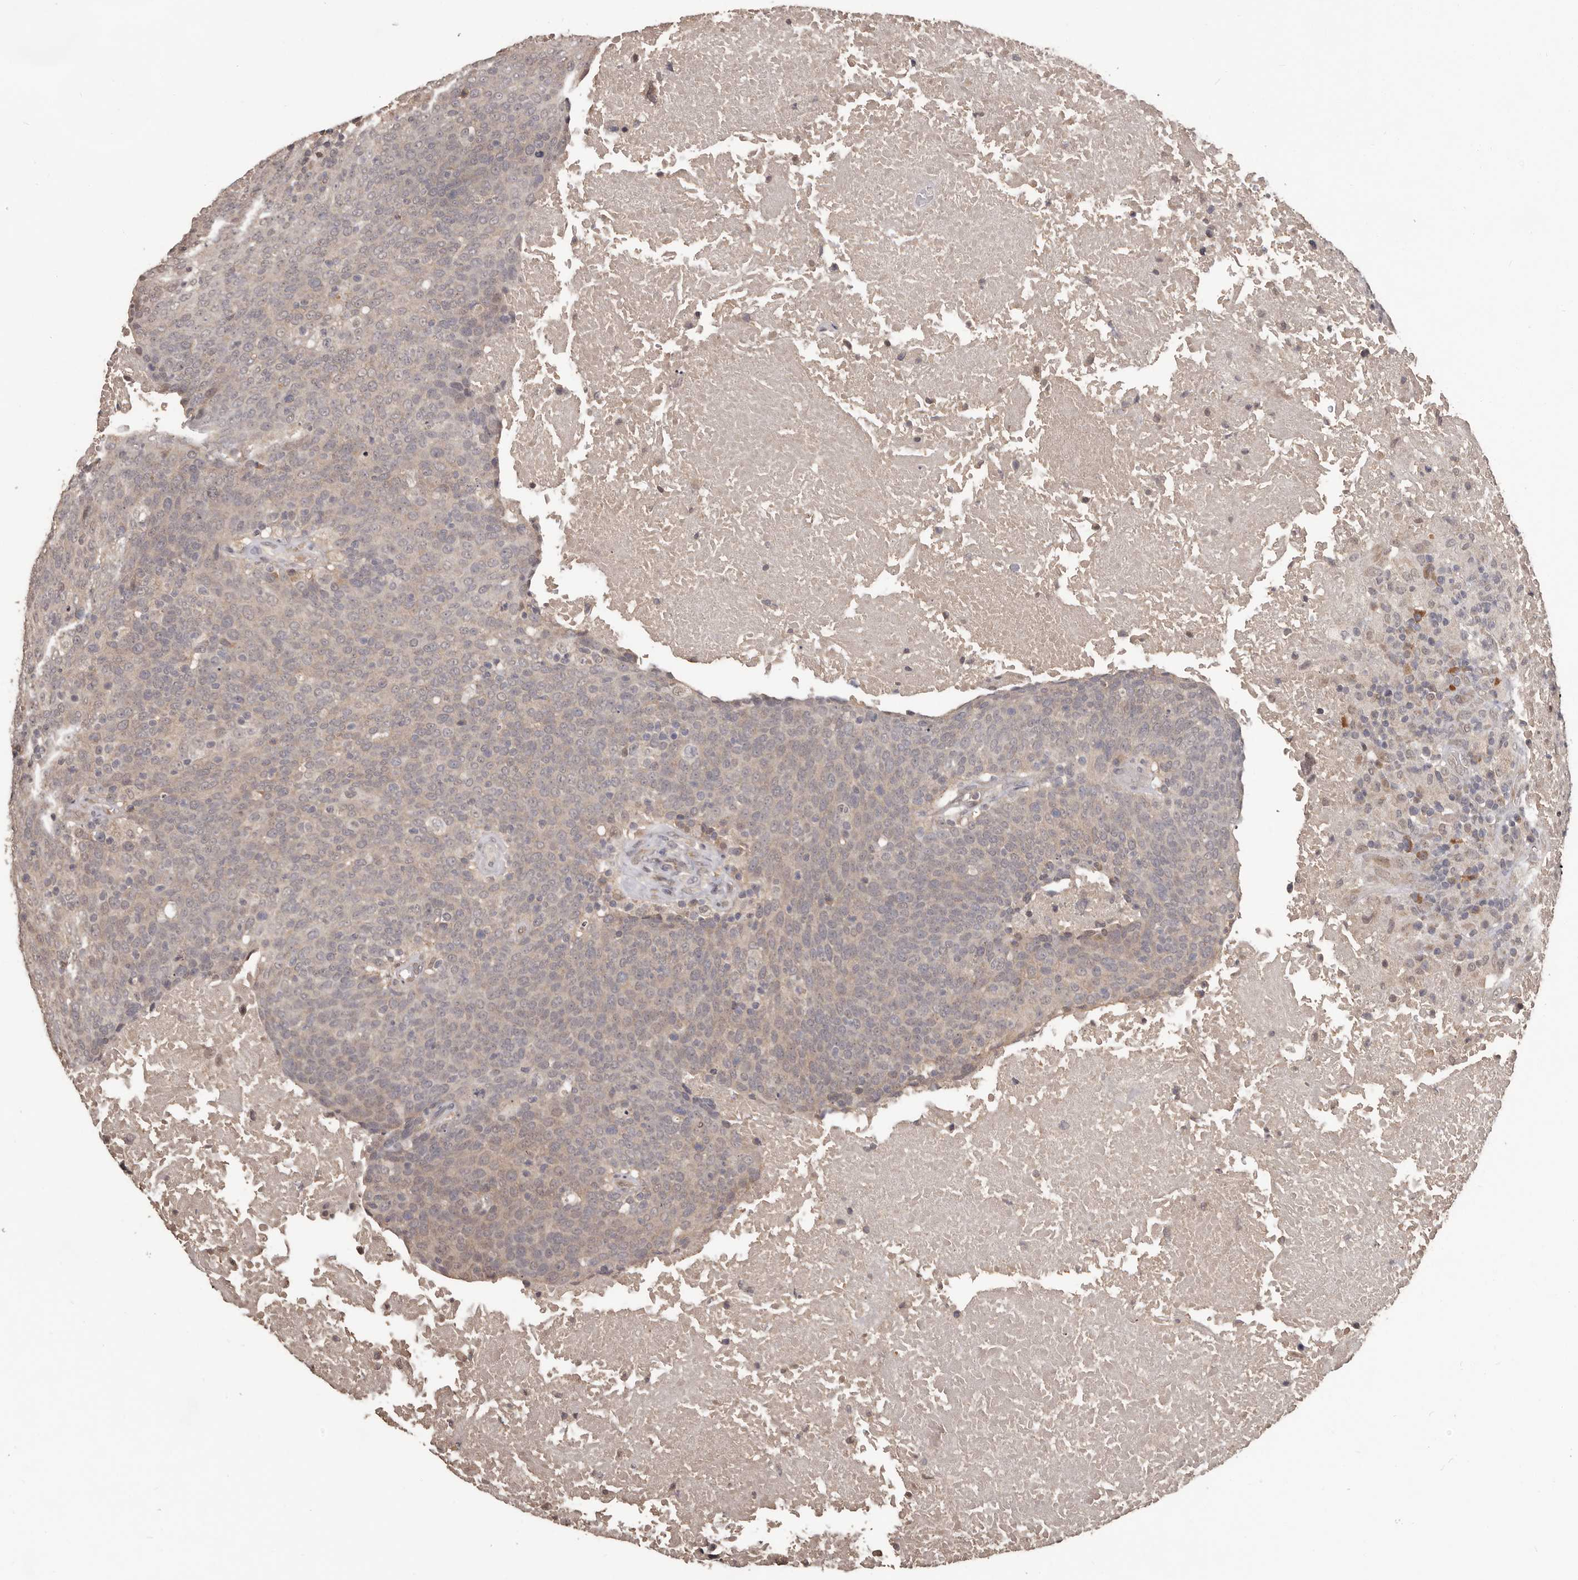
{"staining": {"intensity": "weak", "quantity": "25%-75%", "location": "cytoplasmic/membranous"}, "tissue": "head and neck cancer", "cell_type": "Tumor cells", "image_type": "cancer", "snomed": [{"axis": "morphology", "description": "Squamous cell carcinoma, NOS"}, {"axis": "morphology", "description": "Squamous cell carcinoma, metastatic, NOS"}, {"axis": "topography", "description": "Lymph node"}, {"axis": "topography", "description": "Head-Neck"}], "caption": "Brown immunohistochemical staining in human squamous cell carcinoma (head and neck) shows weak cytoplasmic/membranous expression in approximately 25%-75% of tumor cells.", "gene": "ZFP14", "patient": {"sex": "male", "age": 62}}